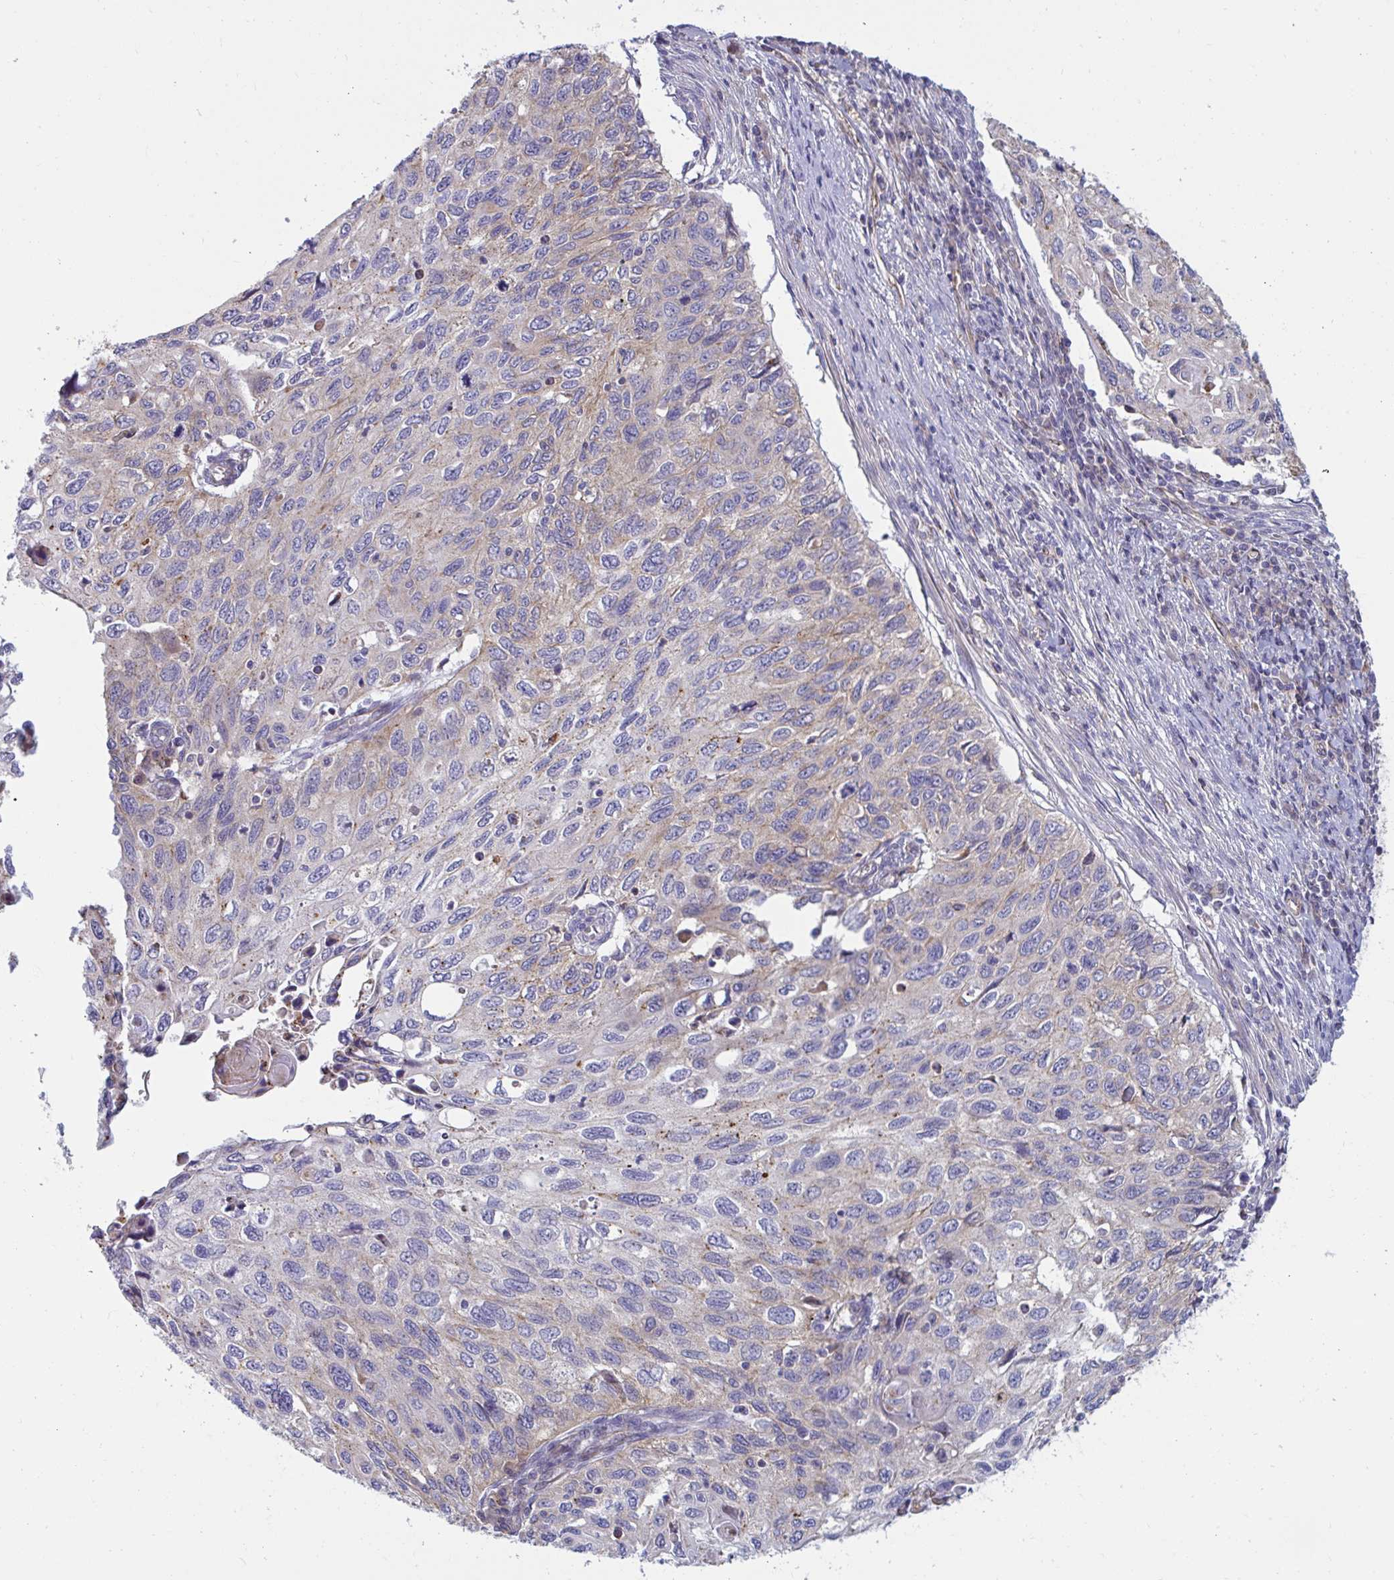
{"staining": {"intensity": "weak", "quantity": "<25%", "location": "cytoplasmic/membranous"}, "tissue": "cervical cancer", "cell_type": "Tumor cells", "image_type": "cancer", "snomed": [{"axis": "morphology", "description": "Squamous cell carcinoma, NOS"}, {"axis": "topography", "description": "Cervix"}], "caption": "Cervical cancer was stained to show a protein in brown. There is no significant staining in tumor cells.", "gene": "SLC9A6", "patient": {"sex": "female", "age": 70}}